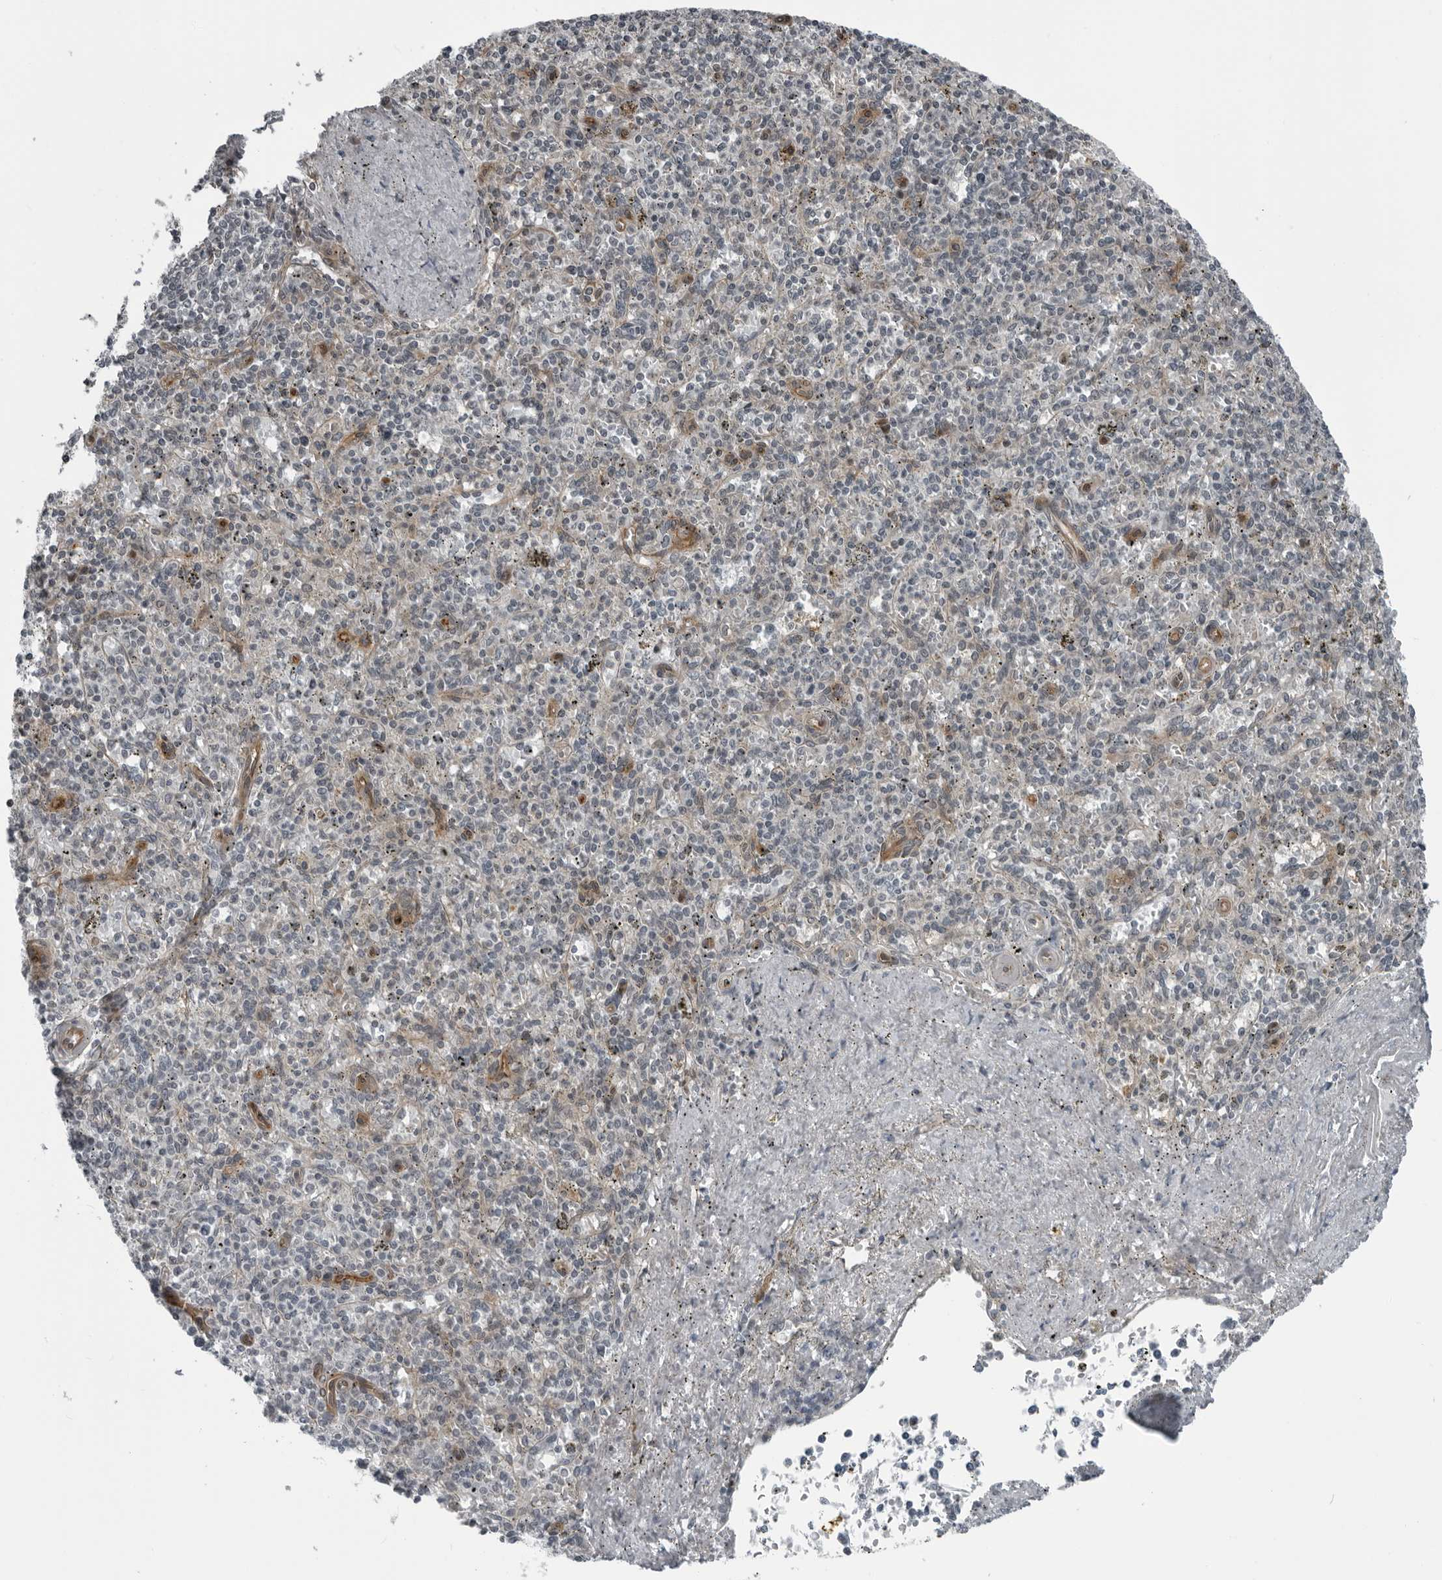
{"staining": {"intensity": "negative", "quantity": "none", "location": "none"}, "tissue": "spleen", "cell_type": "Cells in red pulp", "image_type": "normal", "snomed": [{"axis": "morphology", "description": "Normal tissue, NOS"}, {"axis": "topography", "description": "Spleen"}], "caption": "Immunohistochemical staining of normal human spleen exhibits no significant staining in cells in red pulp. (Immunohistochemistry (ihc), brightfield microscopy, high magnification).", "gene": "FAM102B", "patient": {"sex": "male", "age": 72}}